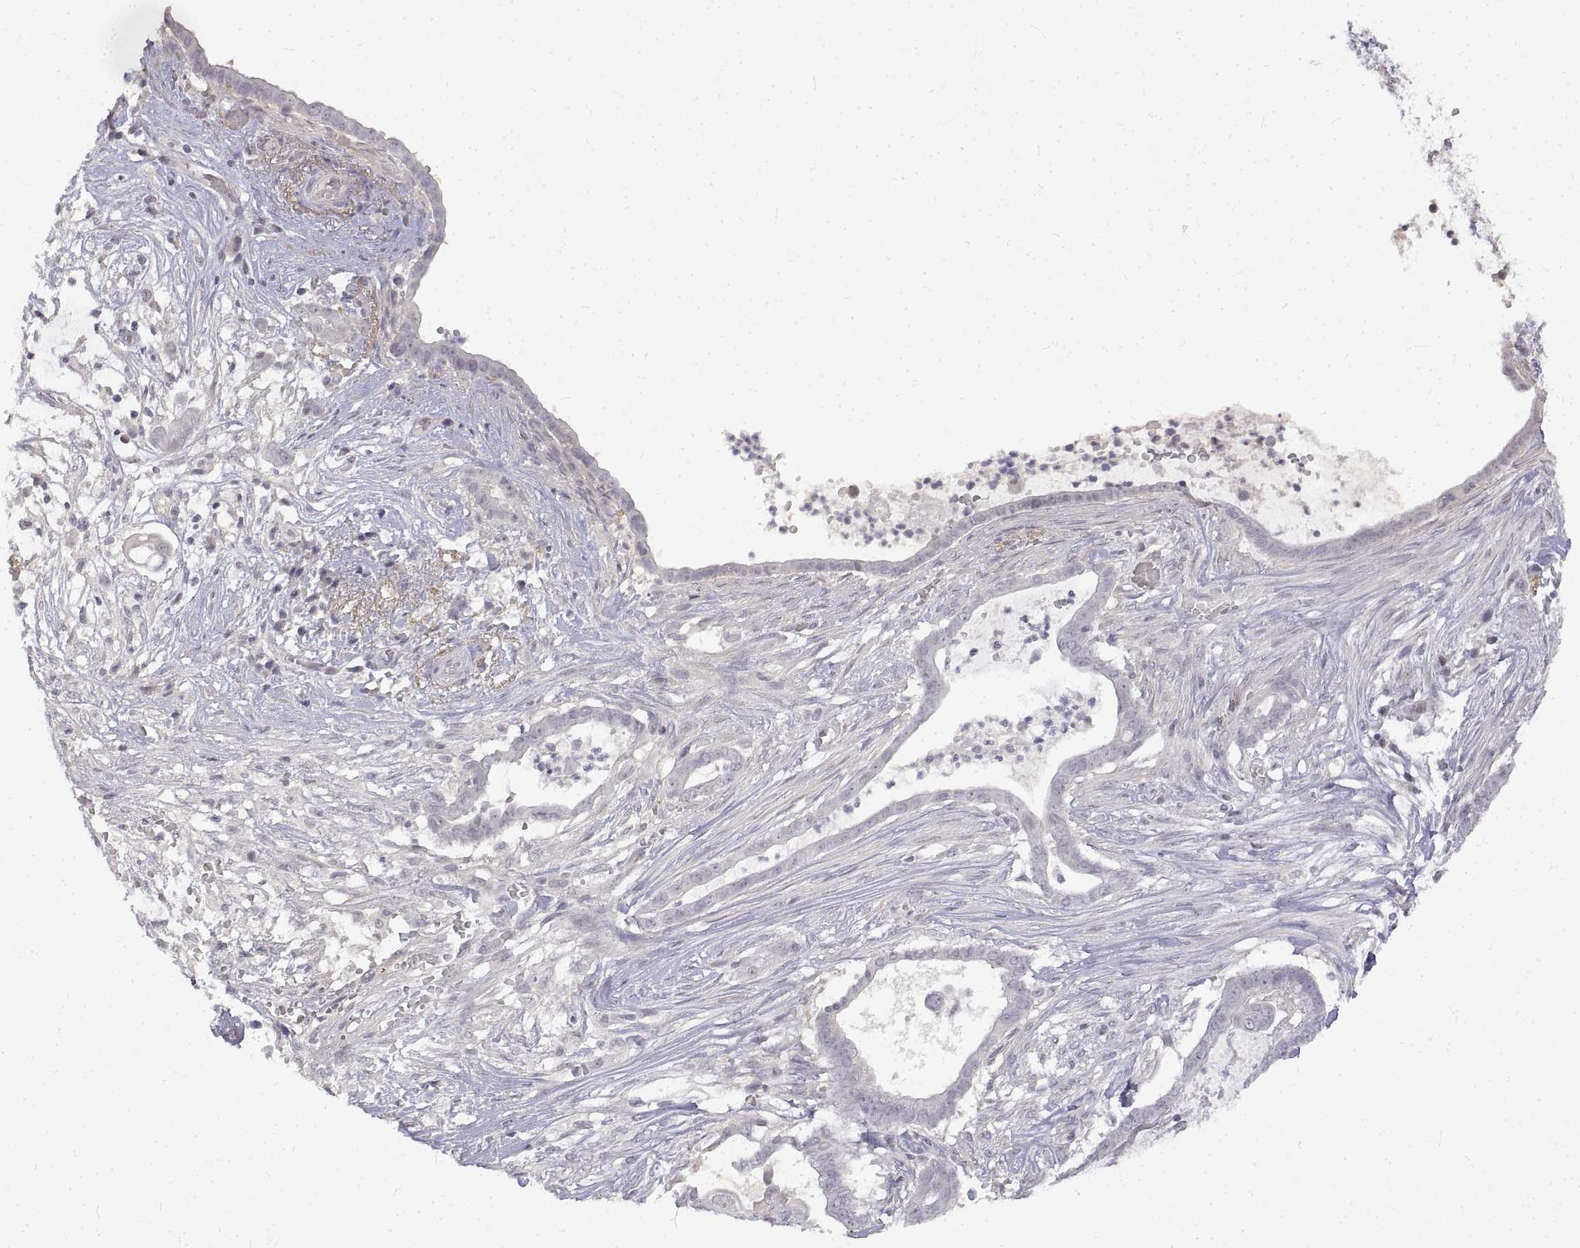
{"staining": {"intensity": "negative", "quantity": "none", "location": "none"}, "tissue": "pancreatic cancer", "cell_type": "Tumor cells", "image_type": "cancer", "snomed": [{"axis": "morphology", "description": "Adenocarcinoma, NOS"}, {"axis": "topography", "description": "Pancreas"}], "caption": "Image shows no protein staining in tumor cells of pancreatic cancer tissue.", "gene": "ANO2", "patient": {"sex": "male", "age": 61}}